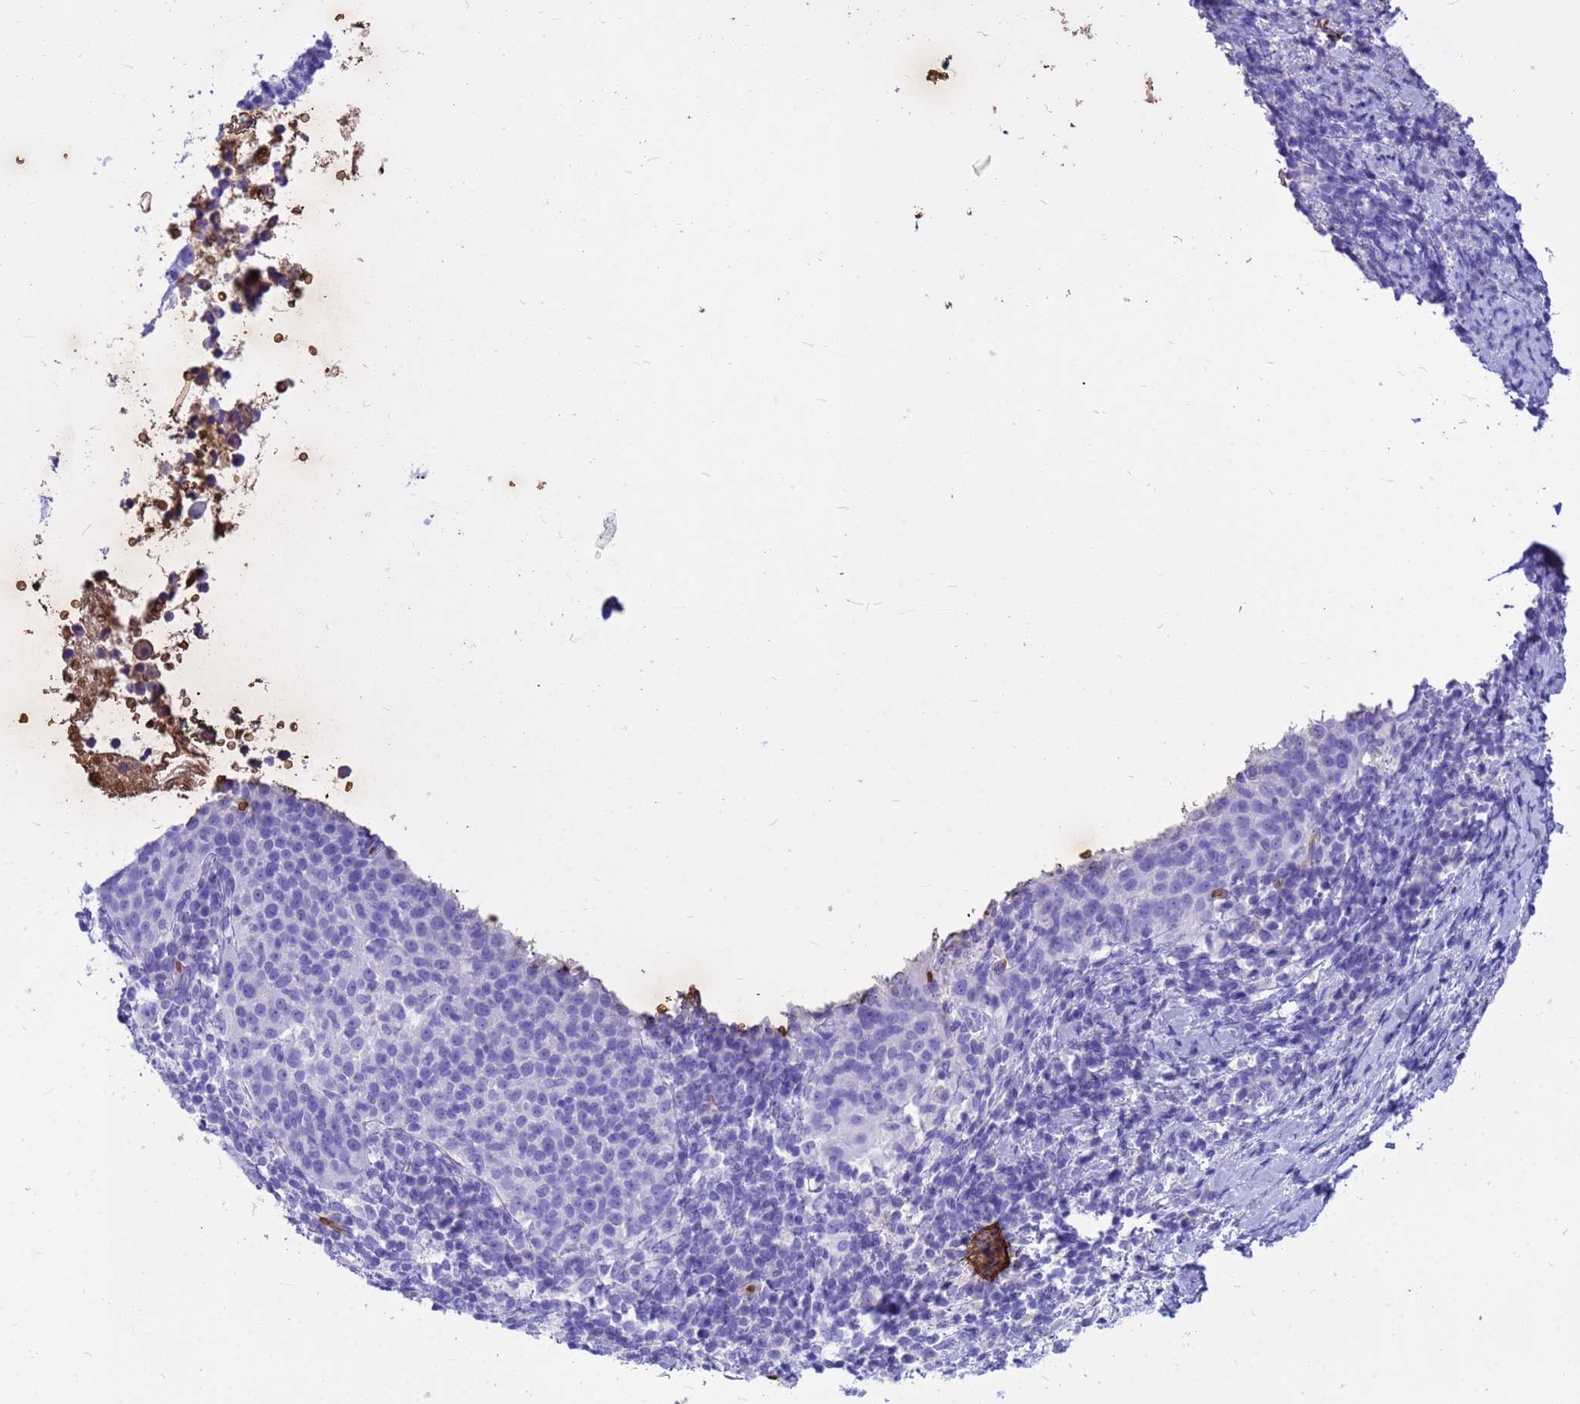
{"staining": {"intensity": "negative", "quantity": "none", "location": "none"}, "tissue": "cervical cancer", "cell_type": "Tumor cells", "image_type": "cancer", "snomed": [{"axis": "morphology", "description": "Squamous cell carcinoma, NOS"}, {"axis": "topography", "description": "Cervix"}], "caption": "Immunohistochemistry of cervical cancer (squamous cell carcinoma) demonstrates no positivity in tumor cells.", "gene": "HBA2", "patient": {"sex": "female", "age": 57}}